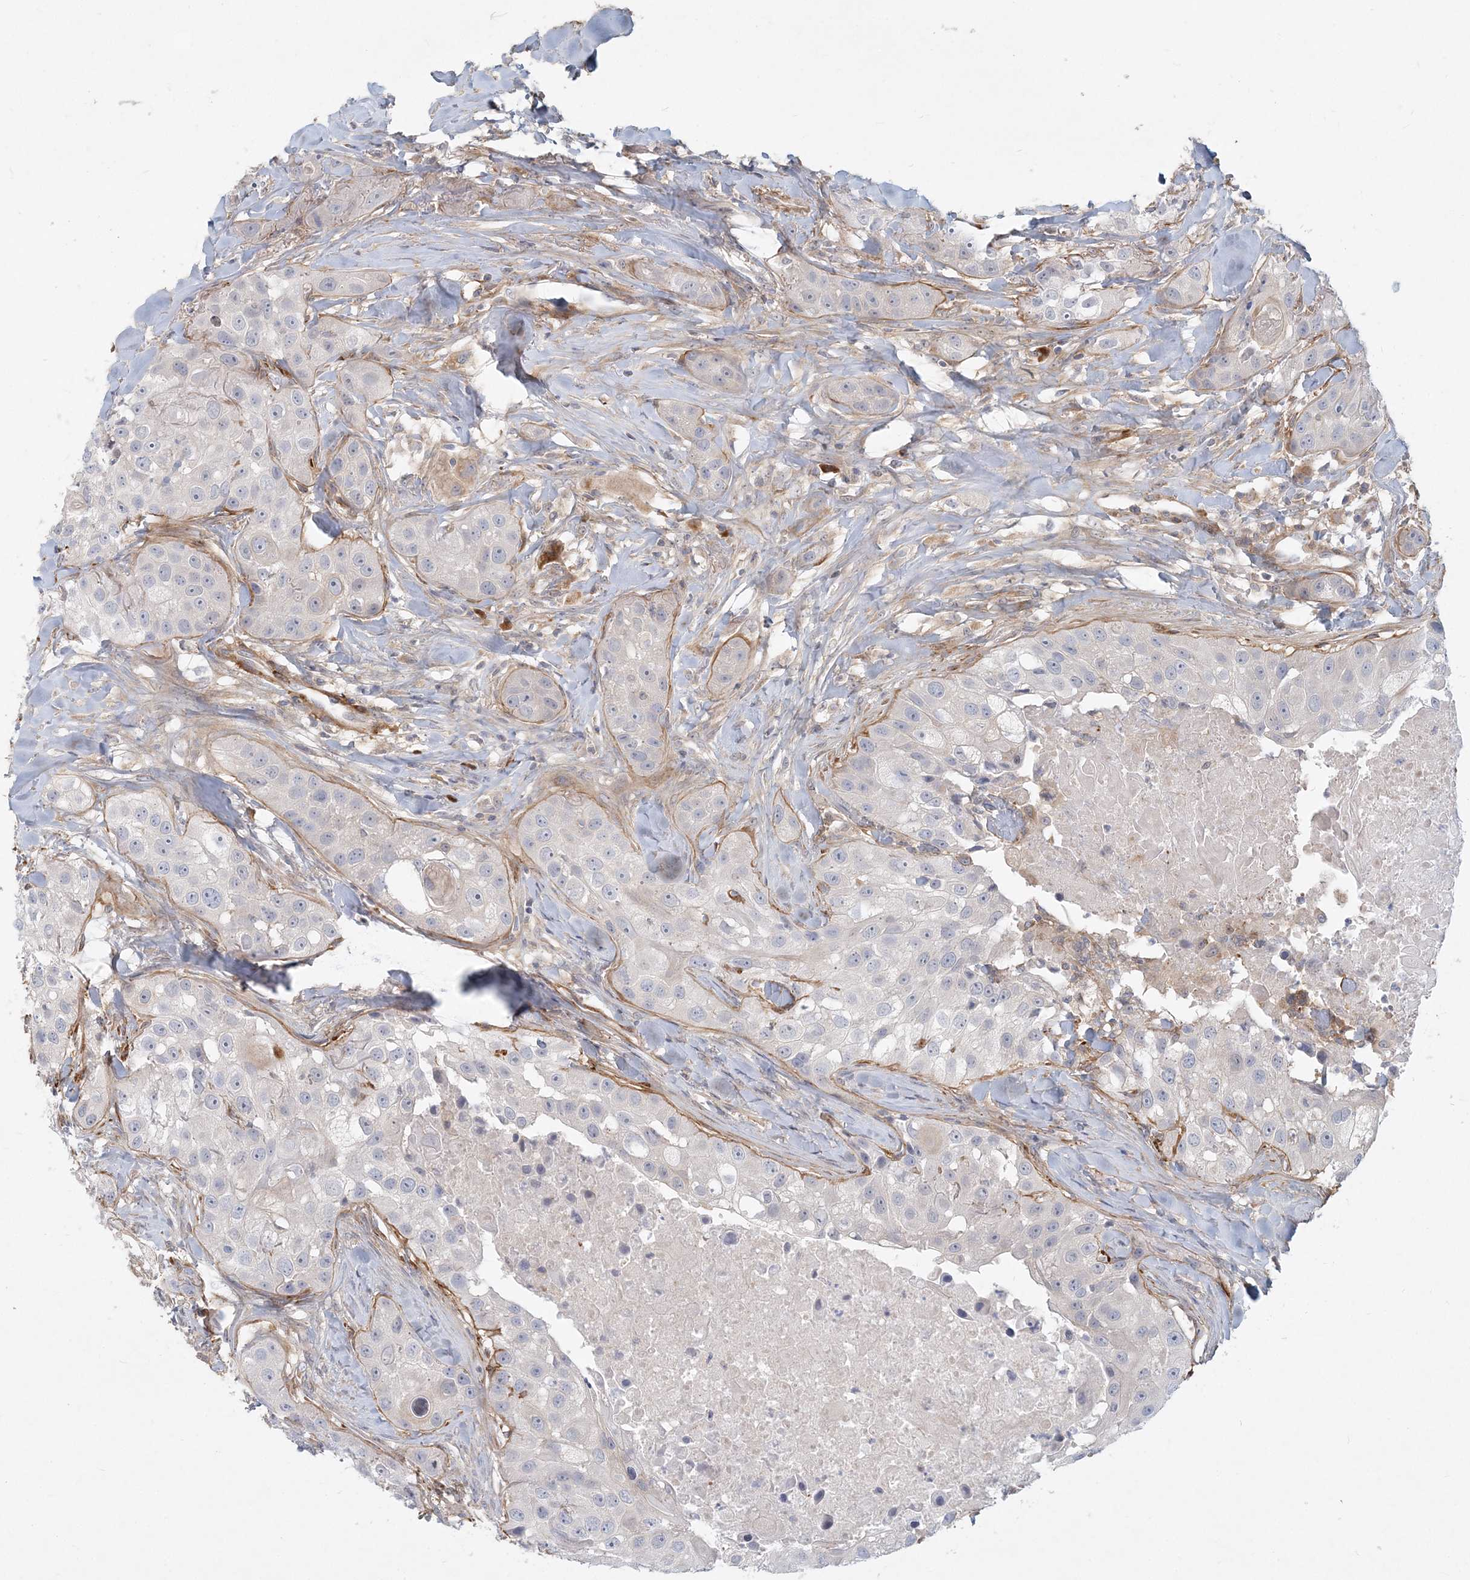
{"staining": {"intensity": "negative", "quantity": "none", "location": "none"}, "tissue": "head and neck cancer", "cell_type": "Tumor cells", "image_type": "cancer", "snomed": [{"axis": "morphology", "description": "Normal tissue, NOS"}, {"axis": "morphology", "description": "Squamous cell carcinoma, NOS"}, {"axis": "topography", "description": "Skeletal muscle"}, {"axis": "topography", "description": "Head-Neck"}], "caption": "Human head and neck cancer stained for a protein using IHC displays no expression in tumor cells.", "gene": "GMPPA", "patient": {"sex": "male", "age": 51}}